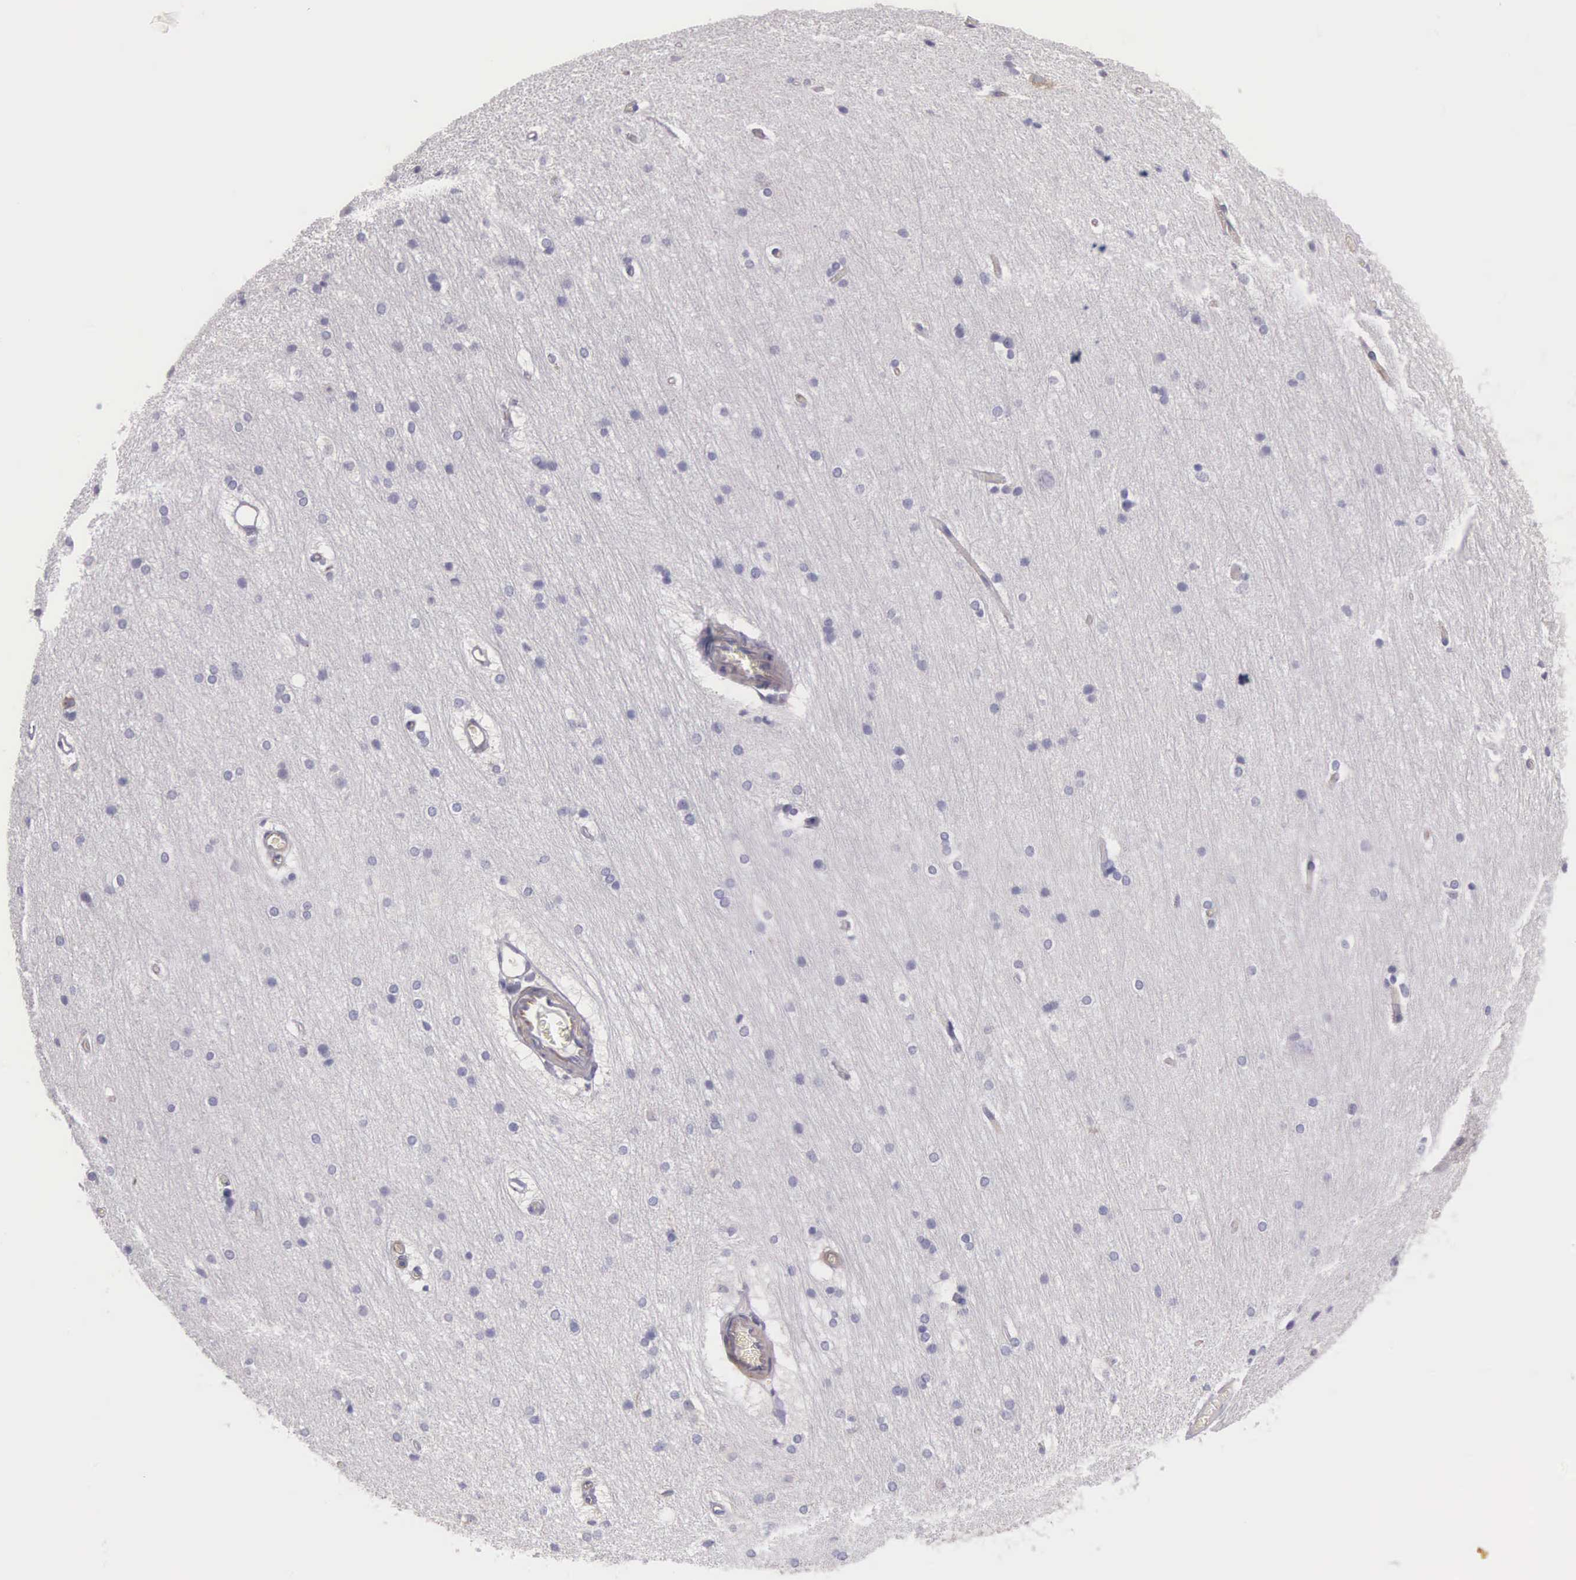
{"staining": {"intensity": "negative", "quantity": "none", "location": "none"}, "tissue": "cerebral cortex", "cell_type": "Endothelial cells", "image_type": "normal", "snomed": [{"axis": "morphology", "description": "Normal tissue, NOS"}, {"axis": "topography", "description": "Cerebral cortex"}, {"axis": "topography", "description": "Hippocampus"}], "caption": "This is an immunohistochemistry (IHC) image of benign cerebral cortex. There is no staining in endothelial cells.", "gene": "OSBPL3", "patient": {"sex": "female", "age": 19}}